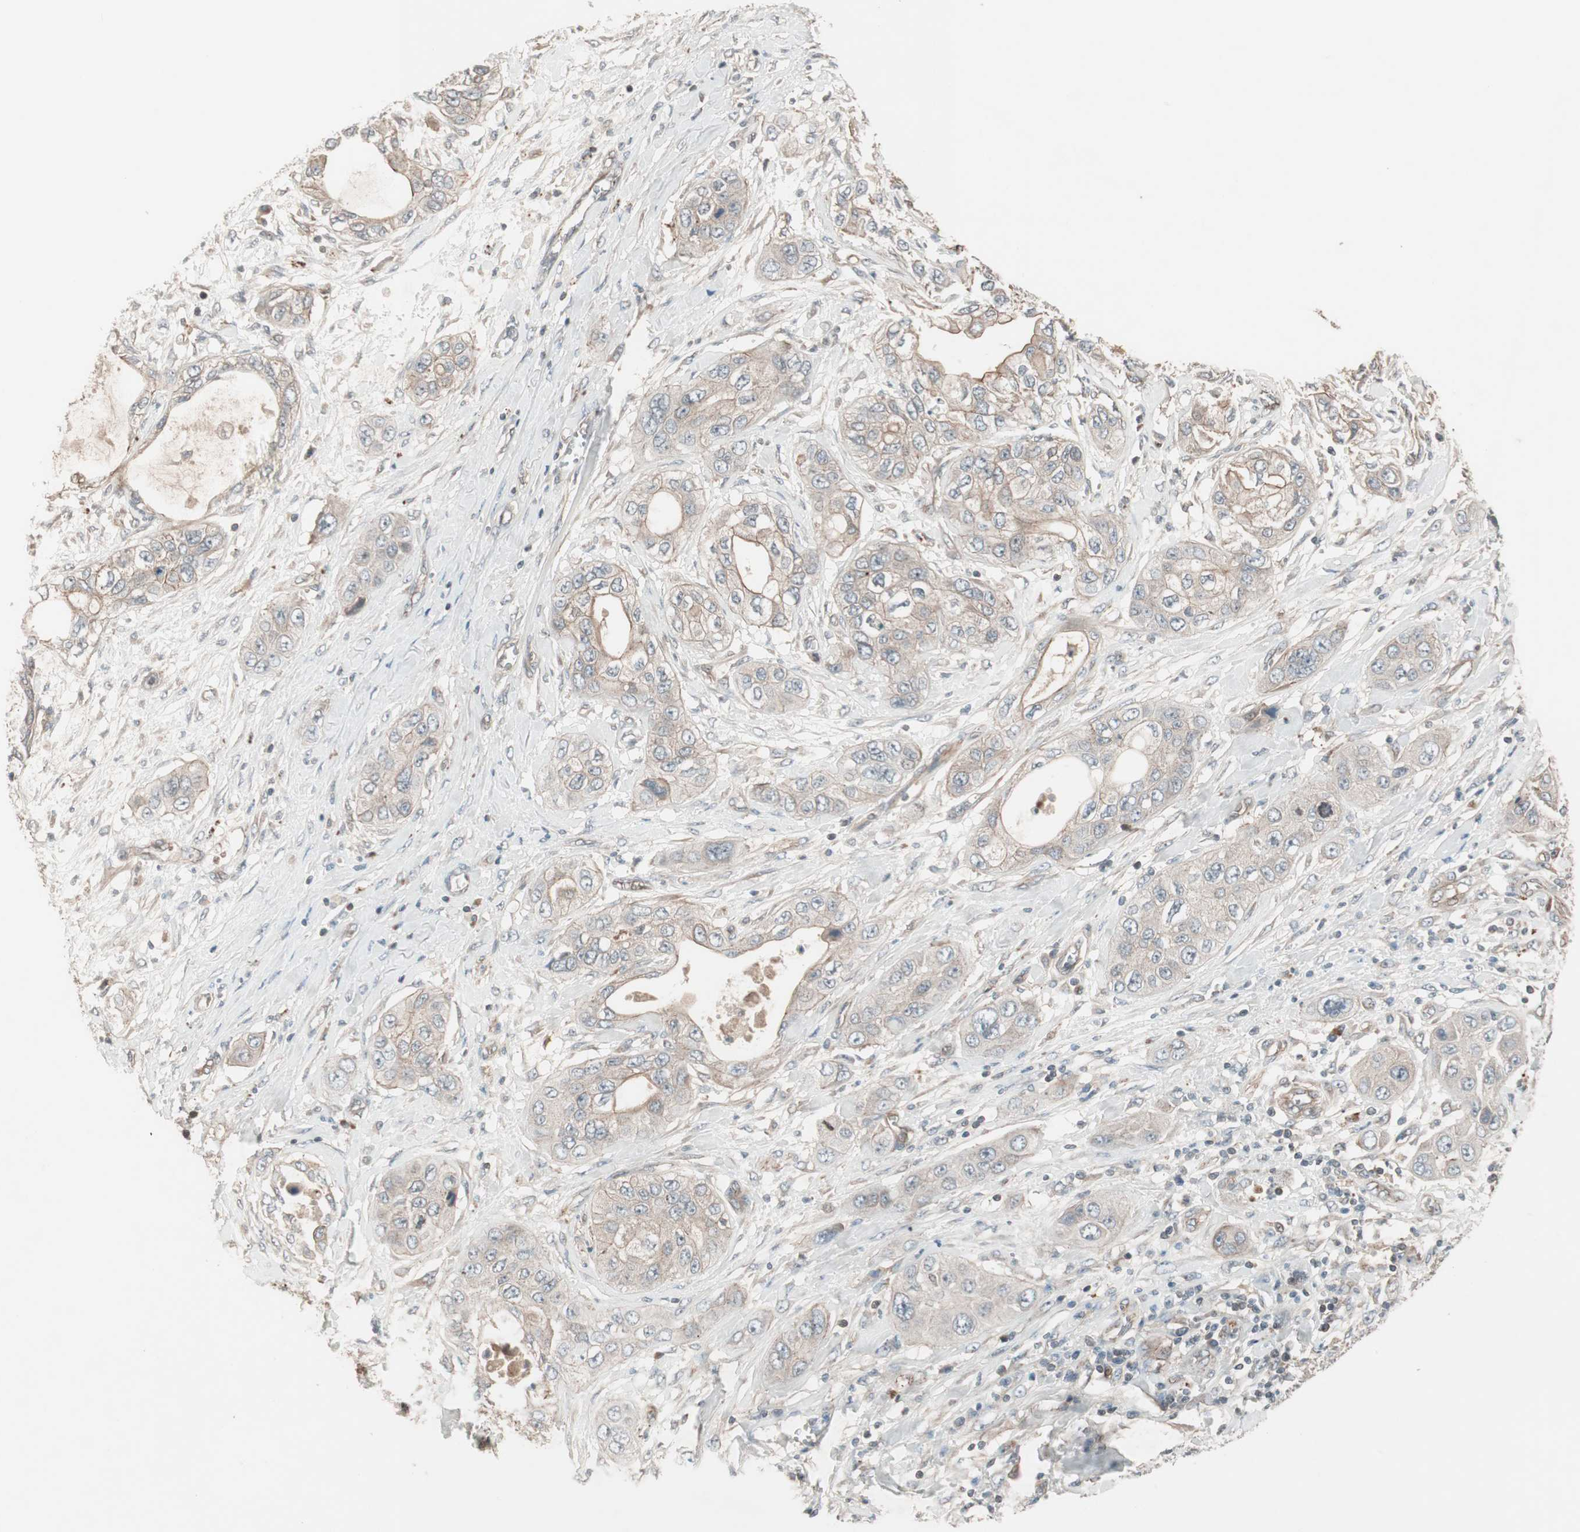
{"staining": {"intensity": "moderate", "quantity": "25%-75%", "location": "cytoplasmic/membranous"}, "tissue": "pancreatic cancer", "cell_type": "Tumor cells", "image_type": "cancer", "snomed": [{"axis": "morphology", "description": "Adenocarcinoma, NOS"}, {"axis": "topography", "description": "Pancreas"}], "caption": "There is medium levels of moderate cytoplasmic/membranous positivity in tumor cells of pancreatic cancer (adenocarcinoma), as demonstrated by immunohistochemical staining (brown color).", "gene": "TFPI", "patient": {"sex": "female", "age": 70}}